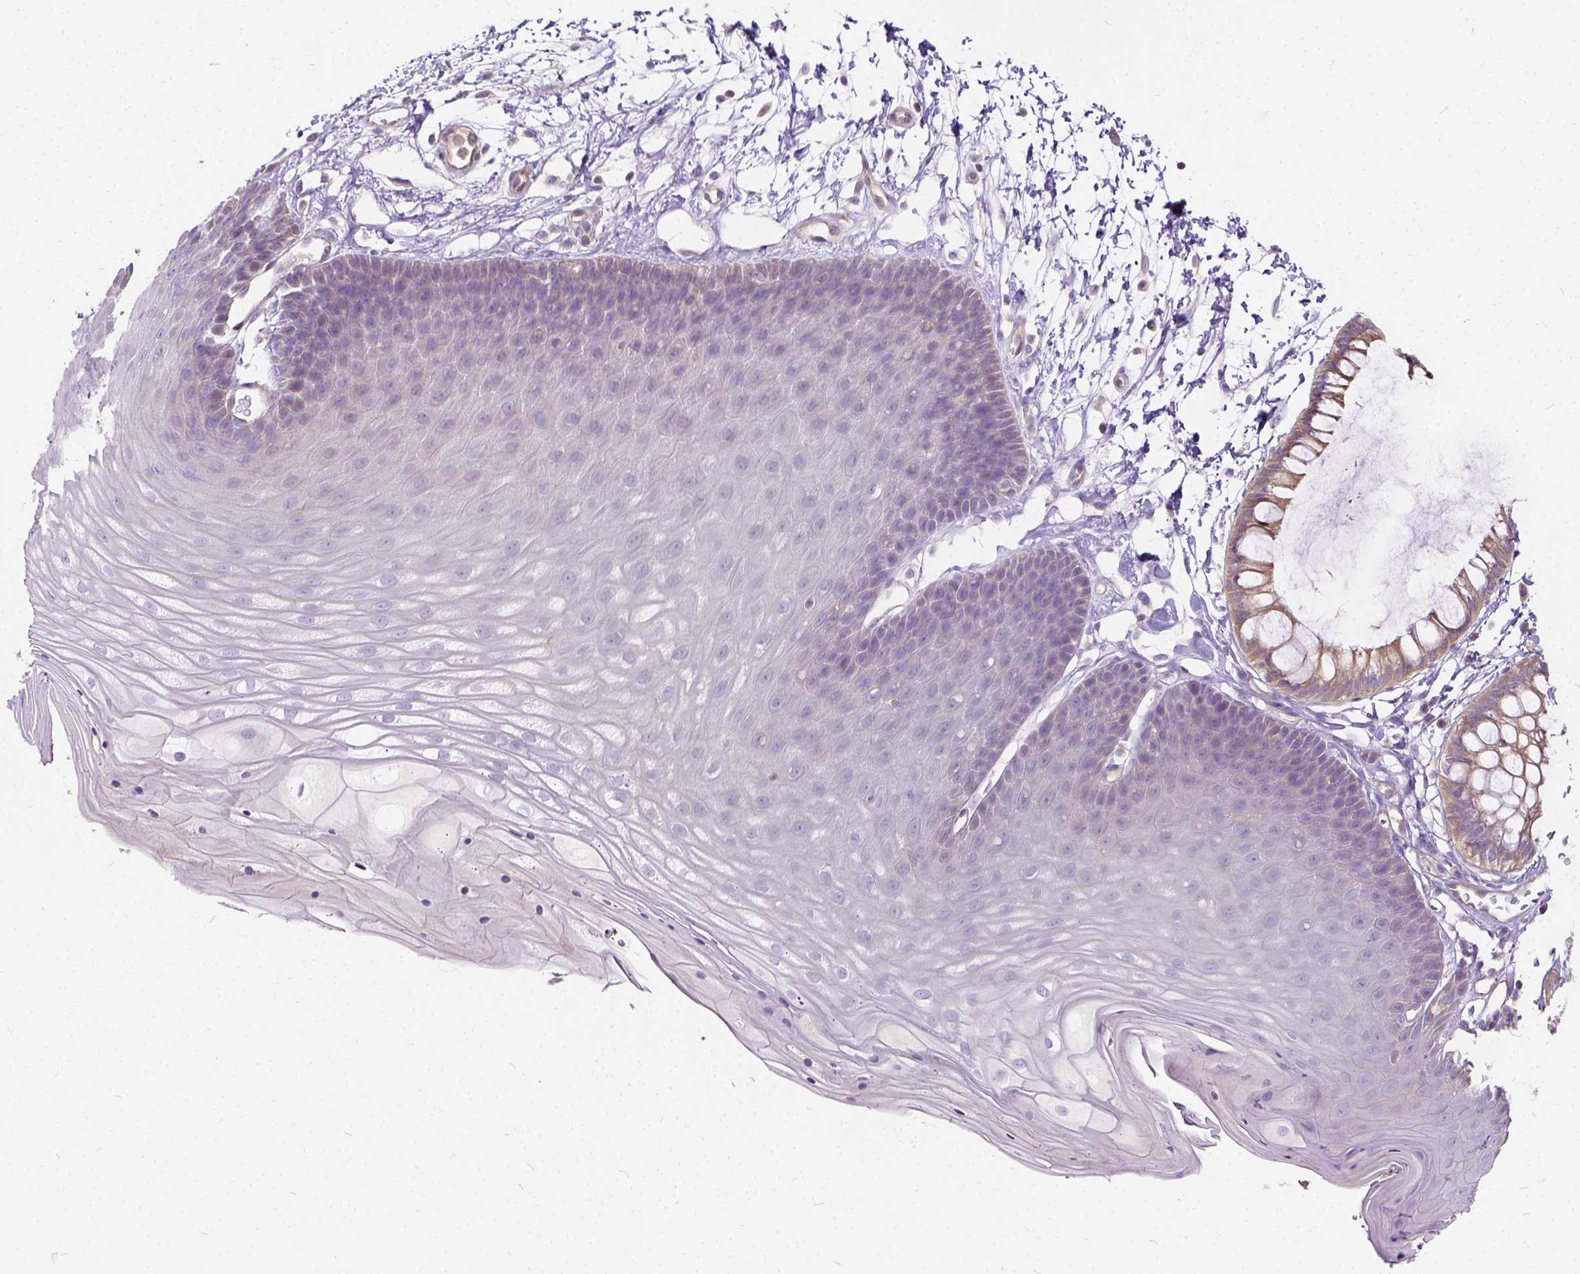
{"staining": {"intensity": "negative", "quantity": "none", "location": "none"}, "tissue": "skin", "cell_type": "Epidermal cells", "image_type": "normal", "snomed": [{"axis": "morphology", "description": "Normal tissue, NOS"}, {"axis": "topography", "description": "Anal"}], "caption": "A high-resolution micrograph shows IHC staining of unremarkable skin, which demonstrates no significant positivity in epidermal cells.", "gene": "CADM4", "patient": {"sex": "male", "age": 53}}